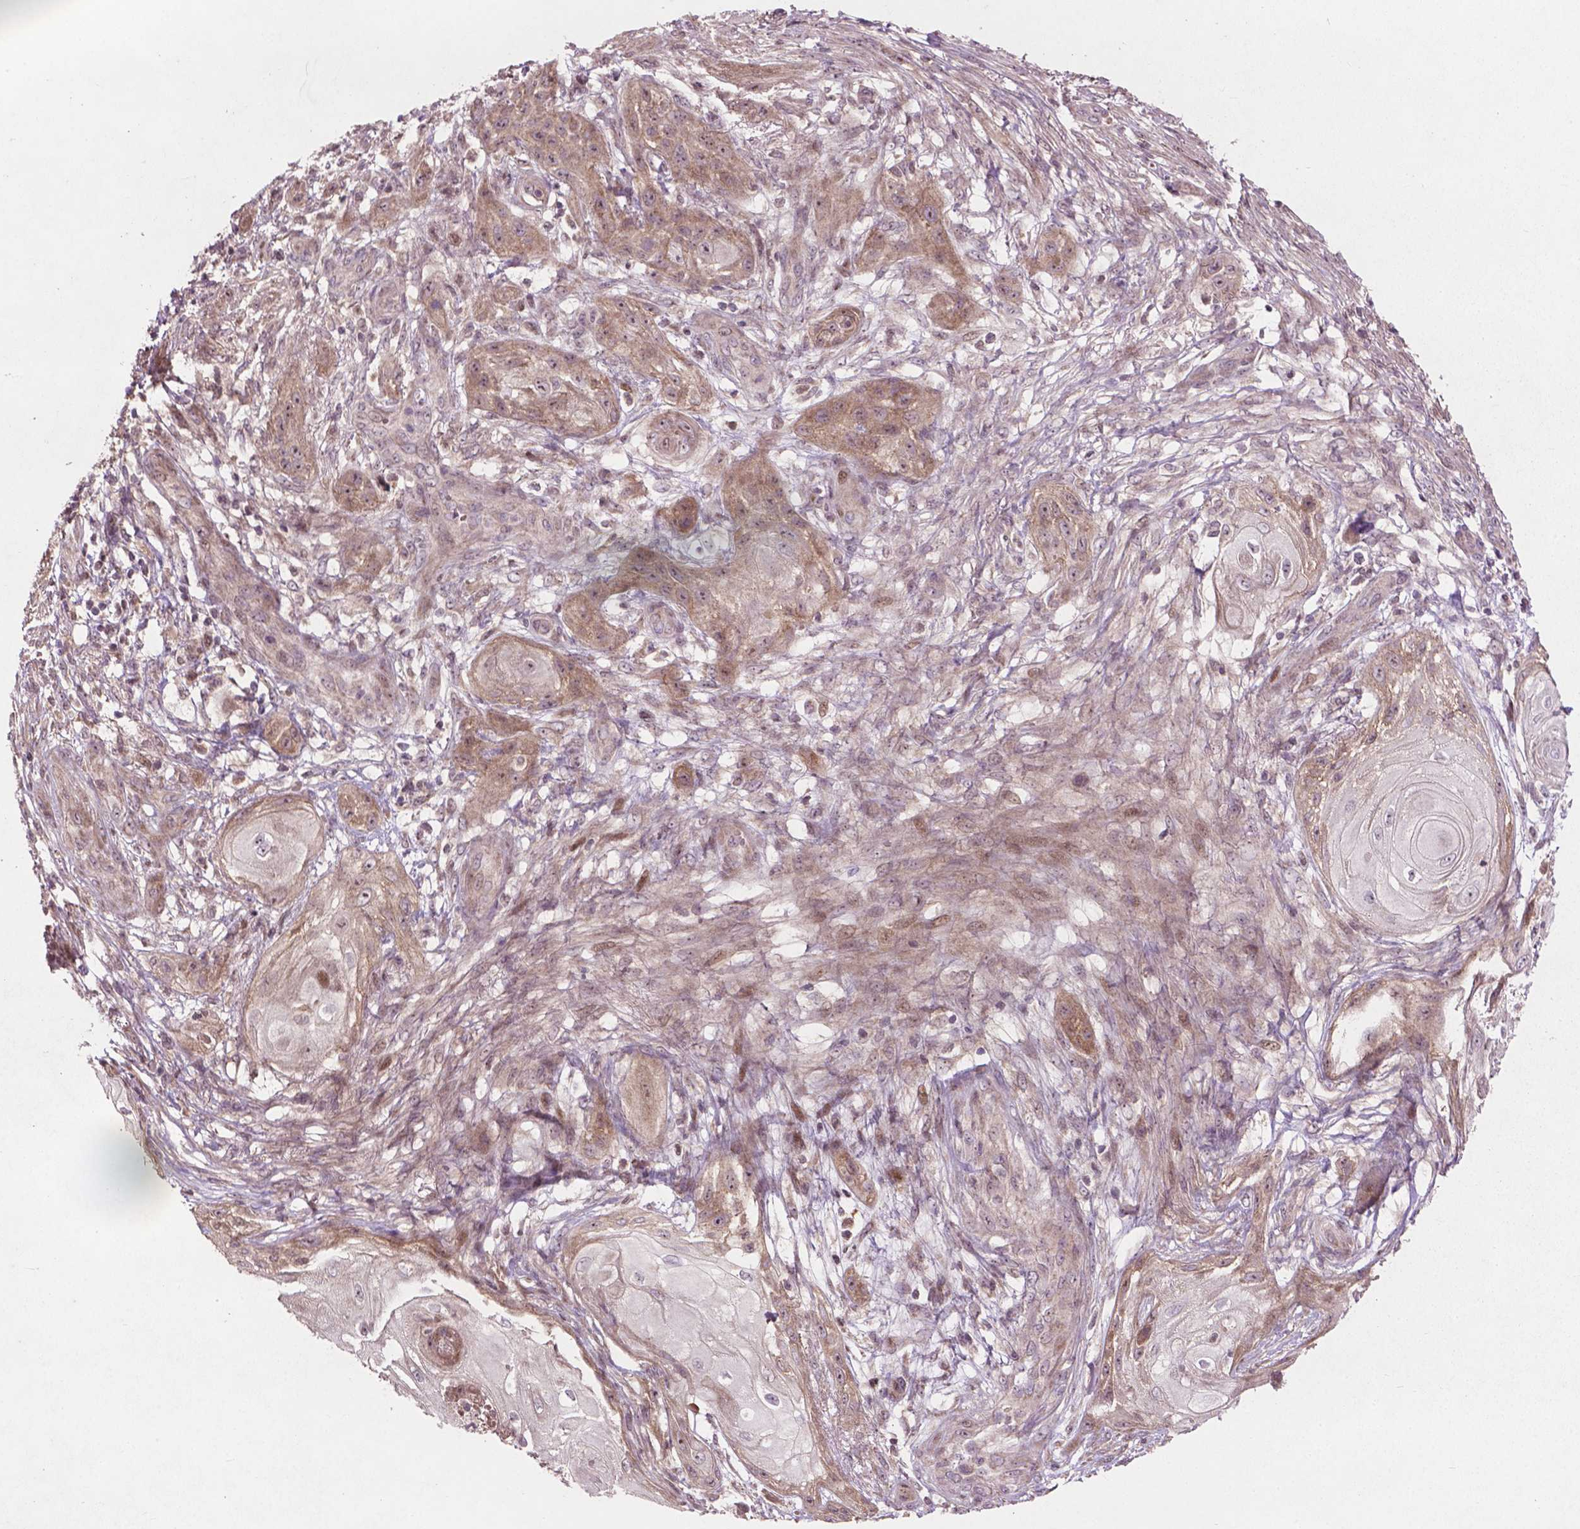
{"staining": {"intensity": "moderate", "quantity": ">75%", "location": "cytoplasmic/membranous"}, "tissue": "skin cancer", "cell_type": "Tumor cells", "image_type": "cancer", "snomed": [{"axis": "morphology", "description": "Squamous cell carcinoma, NOS"}, {"axis": "topography", "description": "Skin"}], "caption": "About >75% of tumor cells in human squamous cell carcinoma (skin) display moderate cytoplasmic/membranous protein staining as visualized by brown immunohistochemical staining.", "gene": "B3GALNT2", "patient": {"sex": "male", "age": 62}}